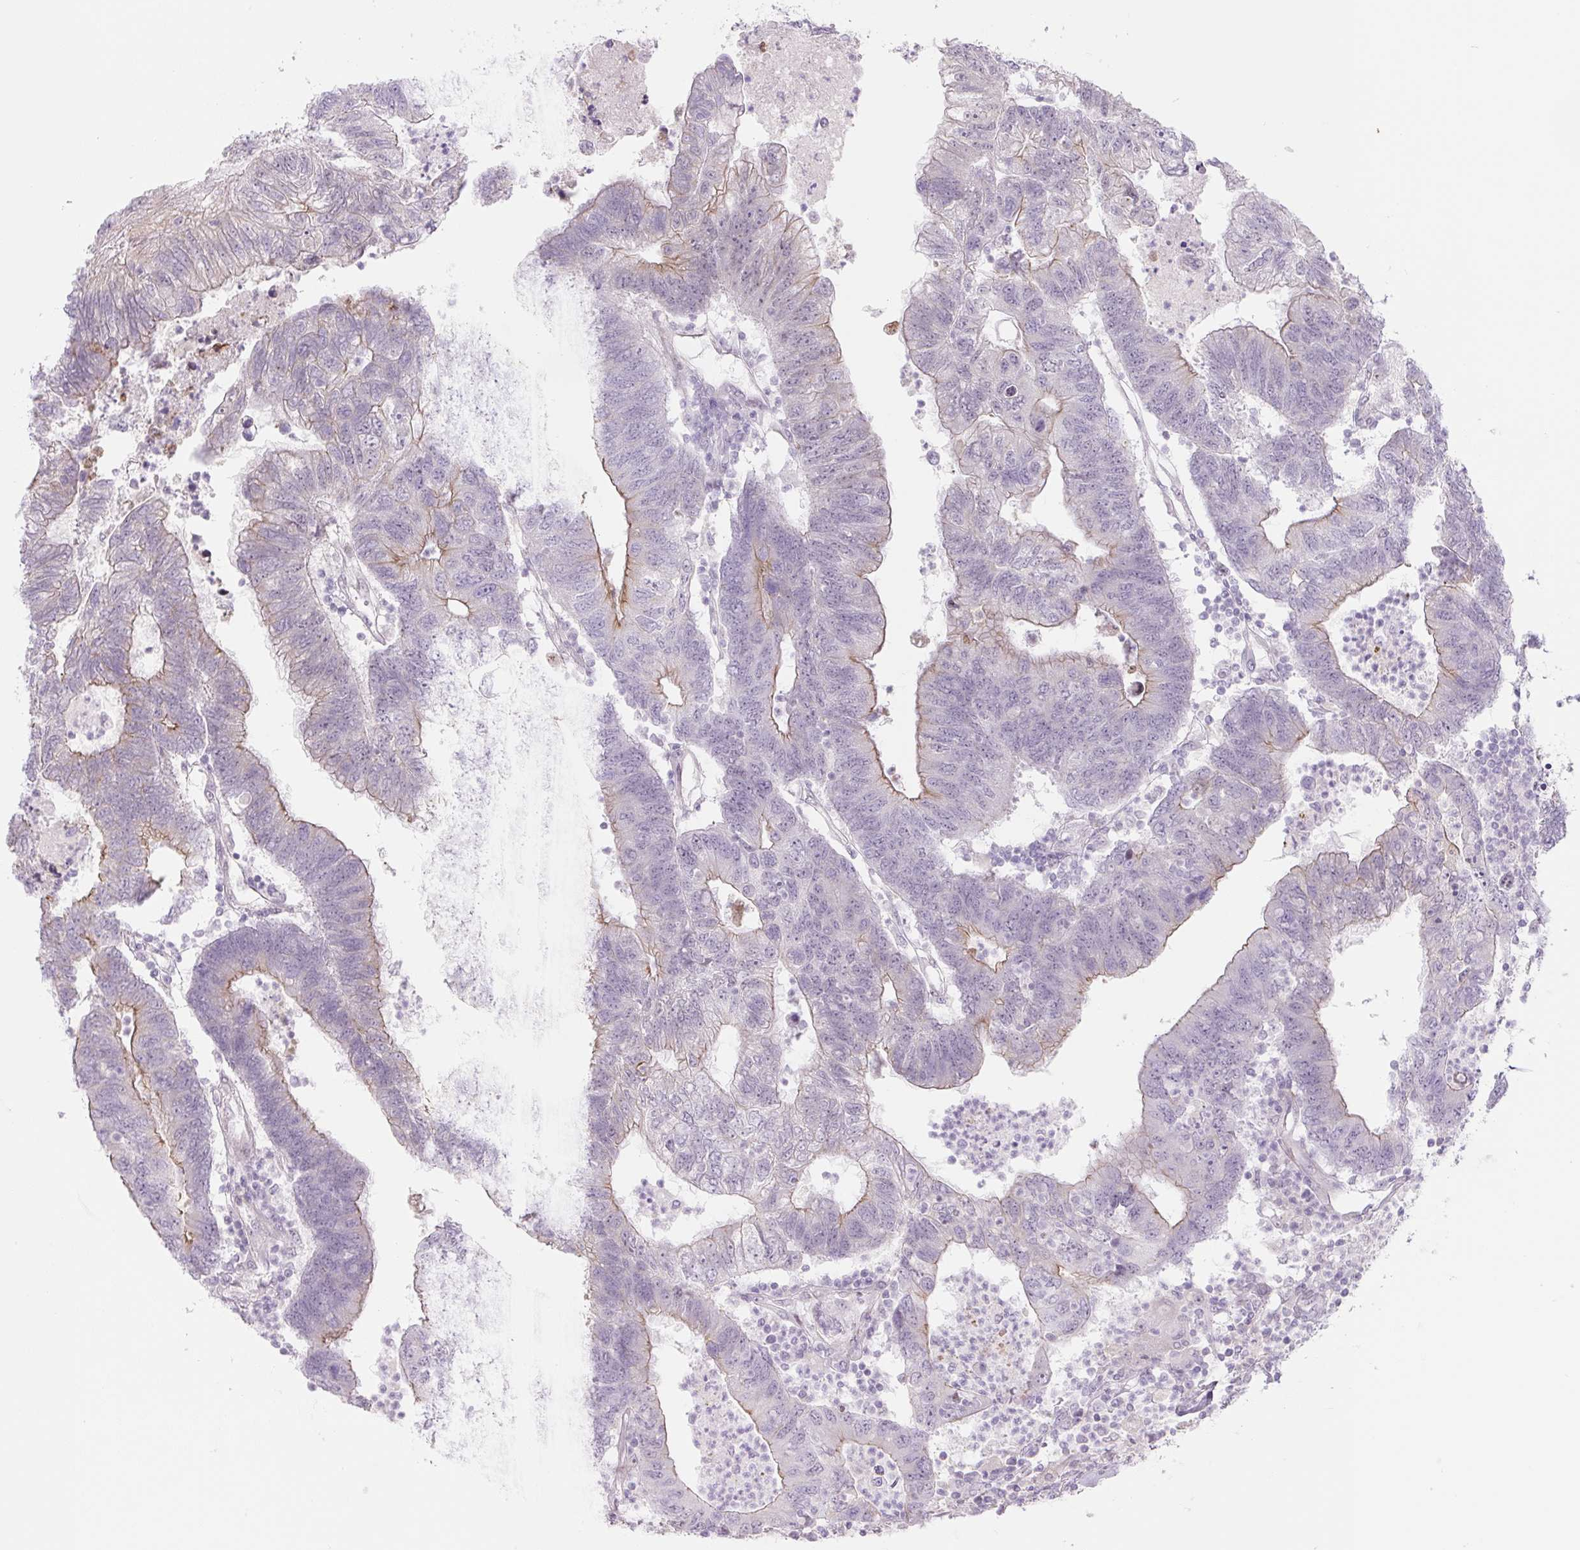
{"staining": {"intensity": "moderate", "quantity": "25%-75%", "location": "cytoplasmic/membranous"}, "tissue": "colorectal cancer", "cell_type": "Tumor cells", "image_type": "cancer", "snomed": [{"axis": "morphology", "description": "Adenocarcinoma, NOS"}, {"axis": "topography", "description": "Colon"}], "caption": "There is medium levels of moderate cytoplasmic/membranous staining in tumor cells of colorectal adenocarcinoma, as demonstrated by immunohistochemical staining (brown color).", "gene": "PRM1", "patient": {"sex": "female", "age": 48}}